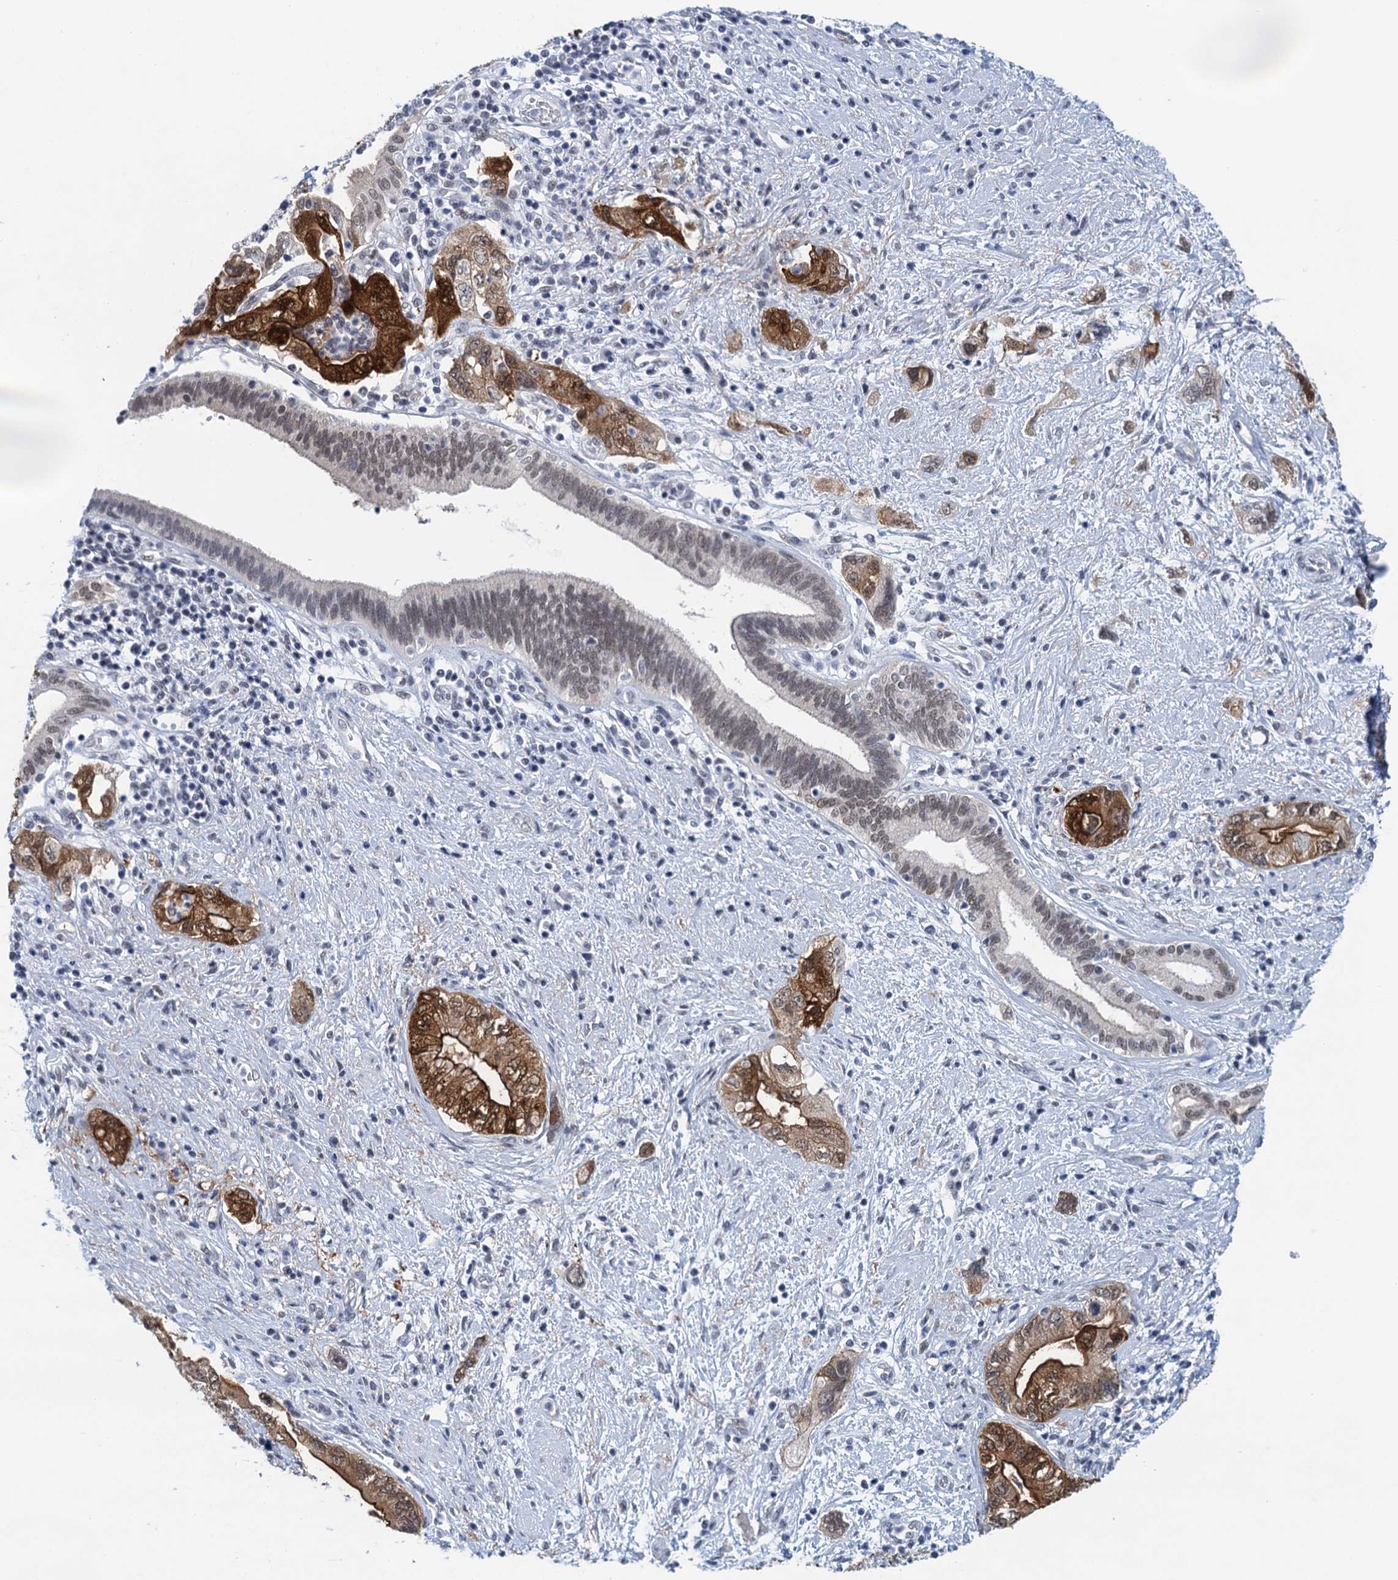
{"staining": {"intensity": "strong", "quantity": ">75%", "location": "cytoplasmic/membranous,nuclear"}, "tissue": "pancreatic cancer", "cell_type": "Tumor cells", "image_type": "cancer", "snomed": [{"axis": "morphology", "description": "Adenocarcinoma, NOS"}, {"axis": "topography", "description": "Pancreas"}], "caption": "An image of human pancreatic cancer stained for a protein shows strong cytoplasmic/membranous and nuclear brown staining in tumor cells. Using DAB (brown) and hematoxylin (blue) stains, captured at high magnification using brightfield microscopy.", "gene": "EPS8L1", "patient": {"sex": "female", "age": 73}}